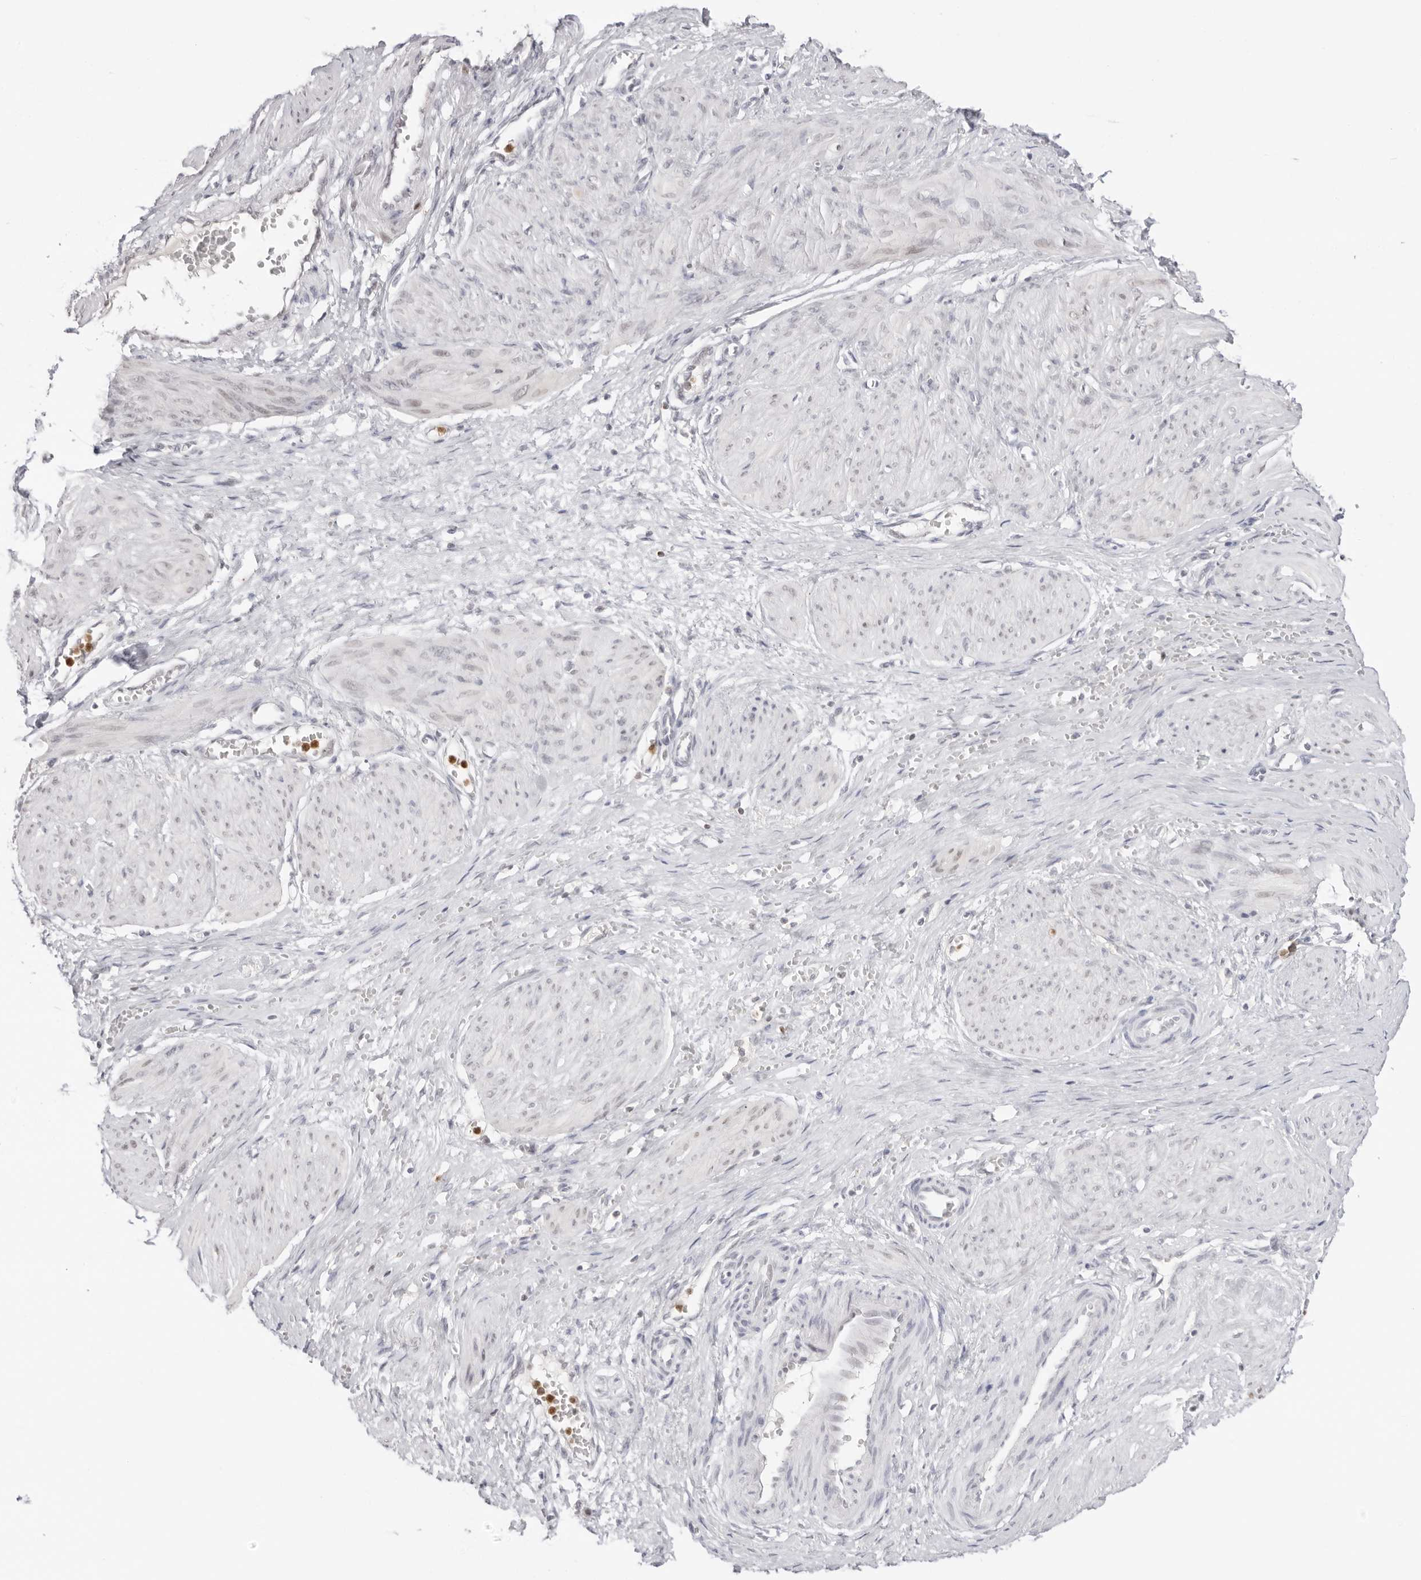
{"staining": {"intensity": "moderate", "quantity": "<25%", "location": "cytoplasmic/membranous,nuclear"}, "tissue": "smooth muscle", "cell_type": "Smooth muscle cells", "image_type": "normal", "snomed": [{"axis": "morphology", "description": "Normal tissue, NOS"}, {"axis": "topography", "description": "Endometrium"}], "caption": "Unremarkable smooth muscle displays moderate cytoplasmic/membranous,nuclear expression in approximately <25% of smooth muscle cells Using DAB (3,3'-diaminobenzidine) (brown) and hematoxylin (blue) stains, captured at high magnification using brightfield microscopy..", "gene": "RNF146", "patient": {"sex": "female", "age": 33}}